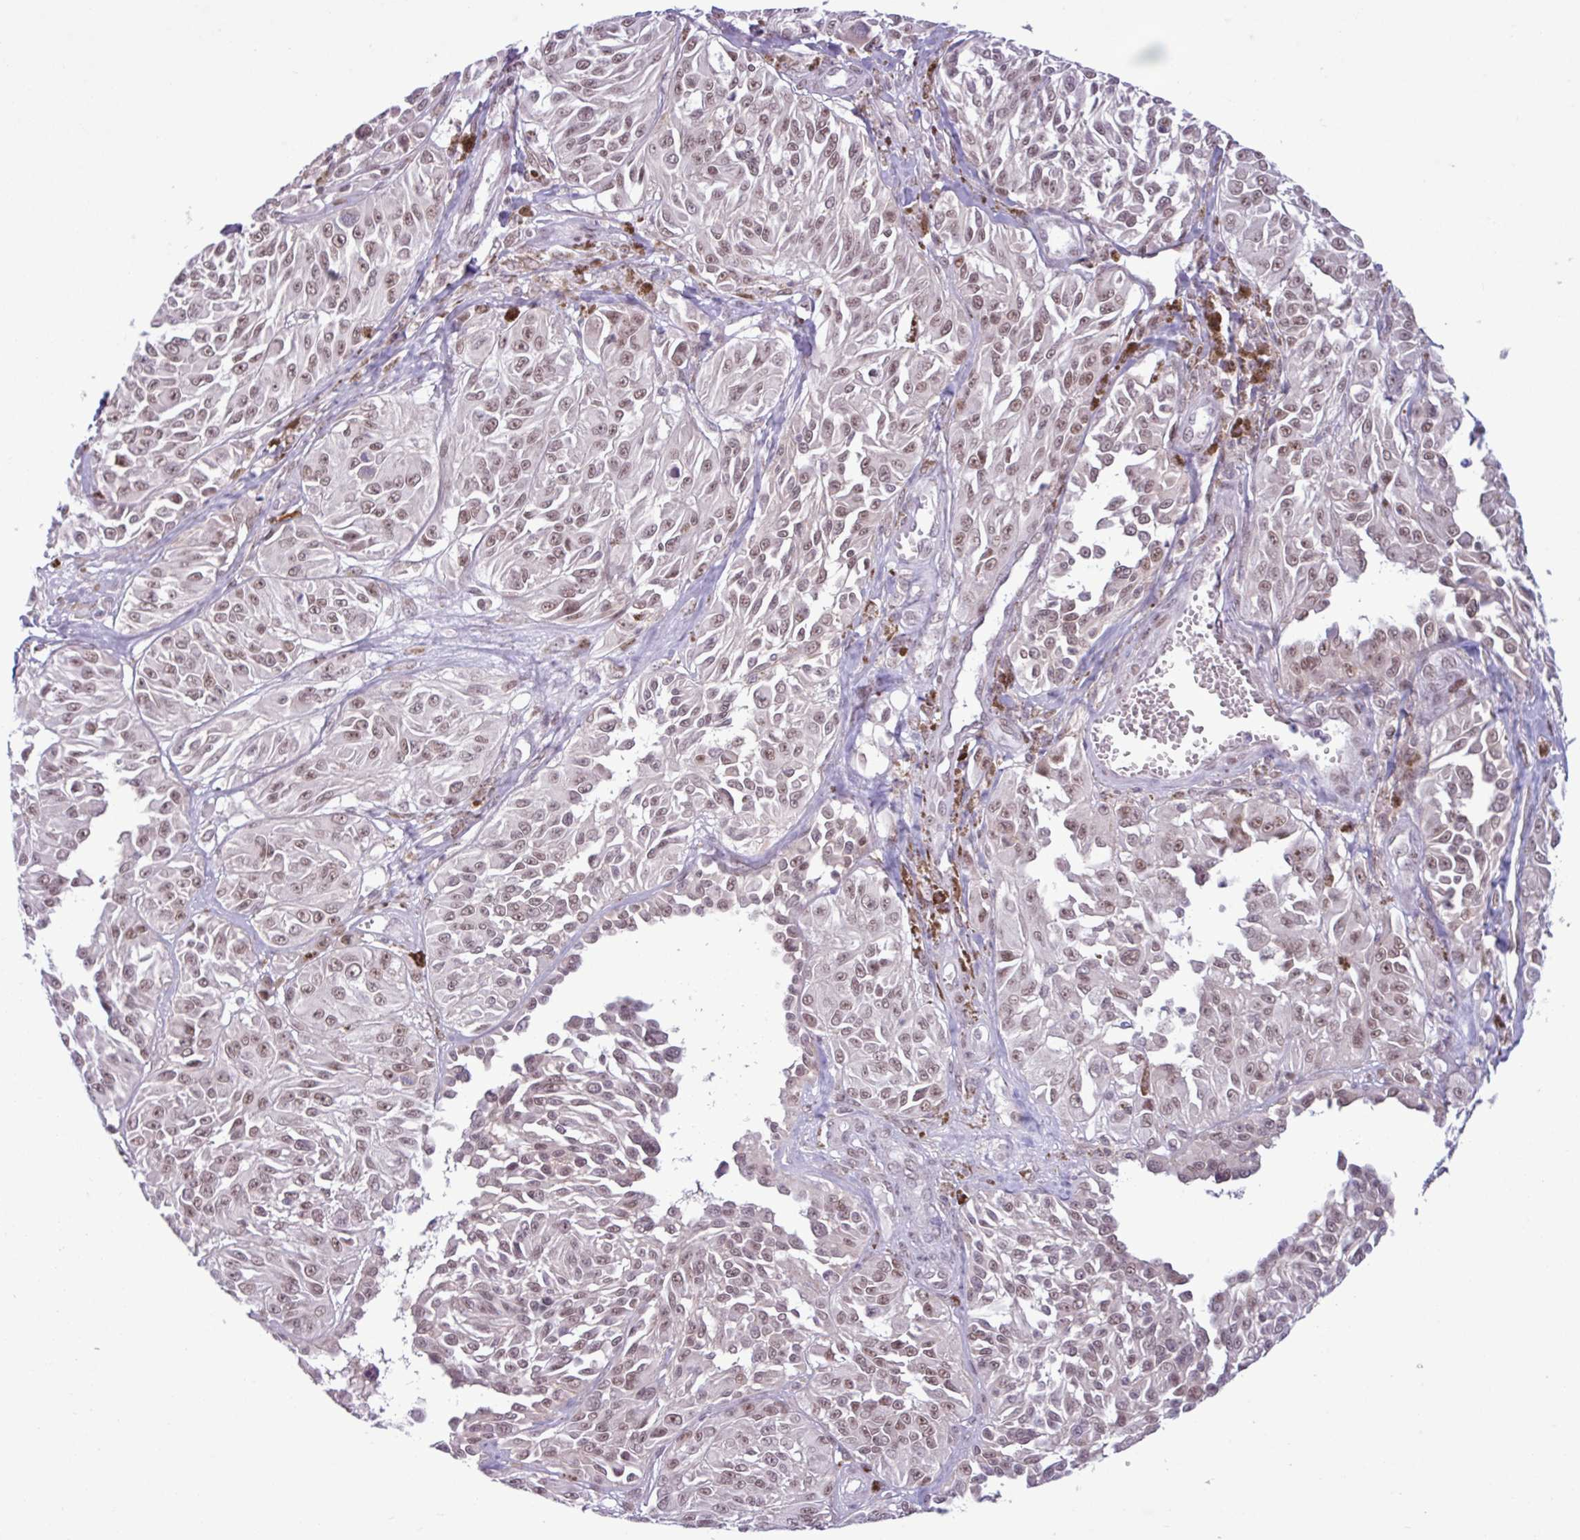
{"staining": {"intensity": "moderate", "quantity": ">75%", "location": "nuclear"}, "tissue": "melanoma", "cell_type": "Tumor cells", "image_type": "cancer", "snomed": [{"axis": "morphology", "description": "Malignant melanoma, NOS"}, {"axis": "topography", "description": "Skin"}], "caption": "Immunohistochemical staining of malignant melanoma reveals medium levels of moderate nuclear expression in approximately >75% of tumor cells.", "gene": "NOTCH2", "patient": {"sex": "male", "age": 94}}